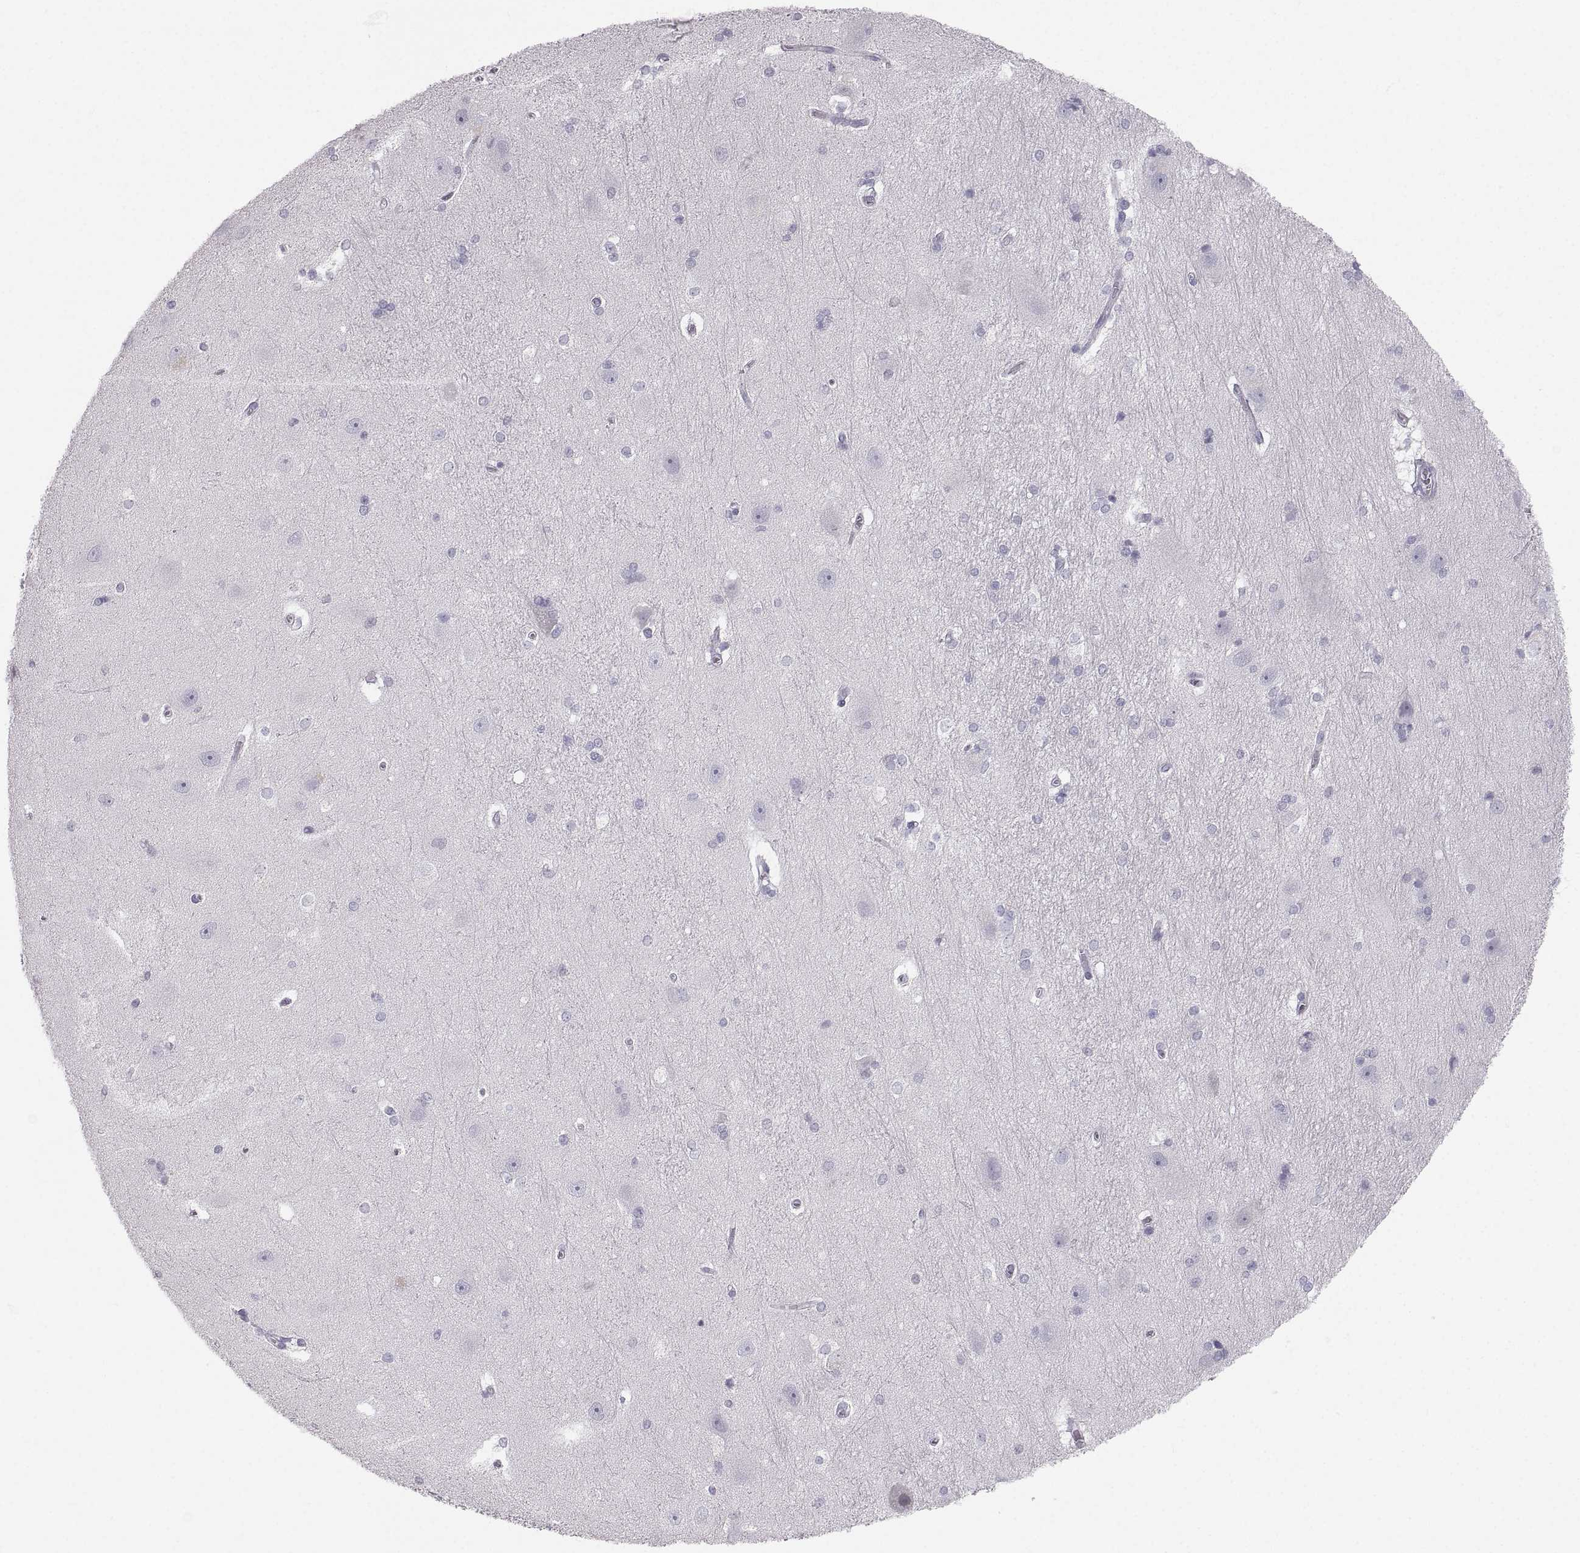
{"staining": {"intensity": "negative", "quantity": "none", "location": "none"}, "tissue": "hippocampus", "cell_type": "Glial cells", "image_type": "normal", "snomed": [{"axis": "morphology", "description": "Normal tissue, NOS"}, {"axis": "topography", "description": "Cerebral cortex"}, {"axis": "topography", "description": "Hippocampus"}], "caption": "Immunohistochemistry photomicrograph of benign hippocampus stained for a protein (brown), which displays no expression in glial cells.", "gene": "ZNF185", "patient": {"sex": "female", "age": 19}}